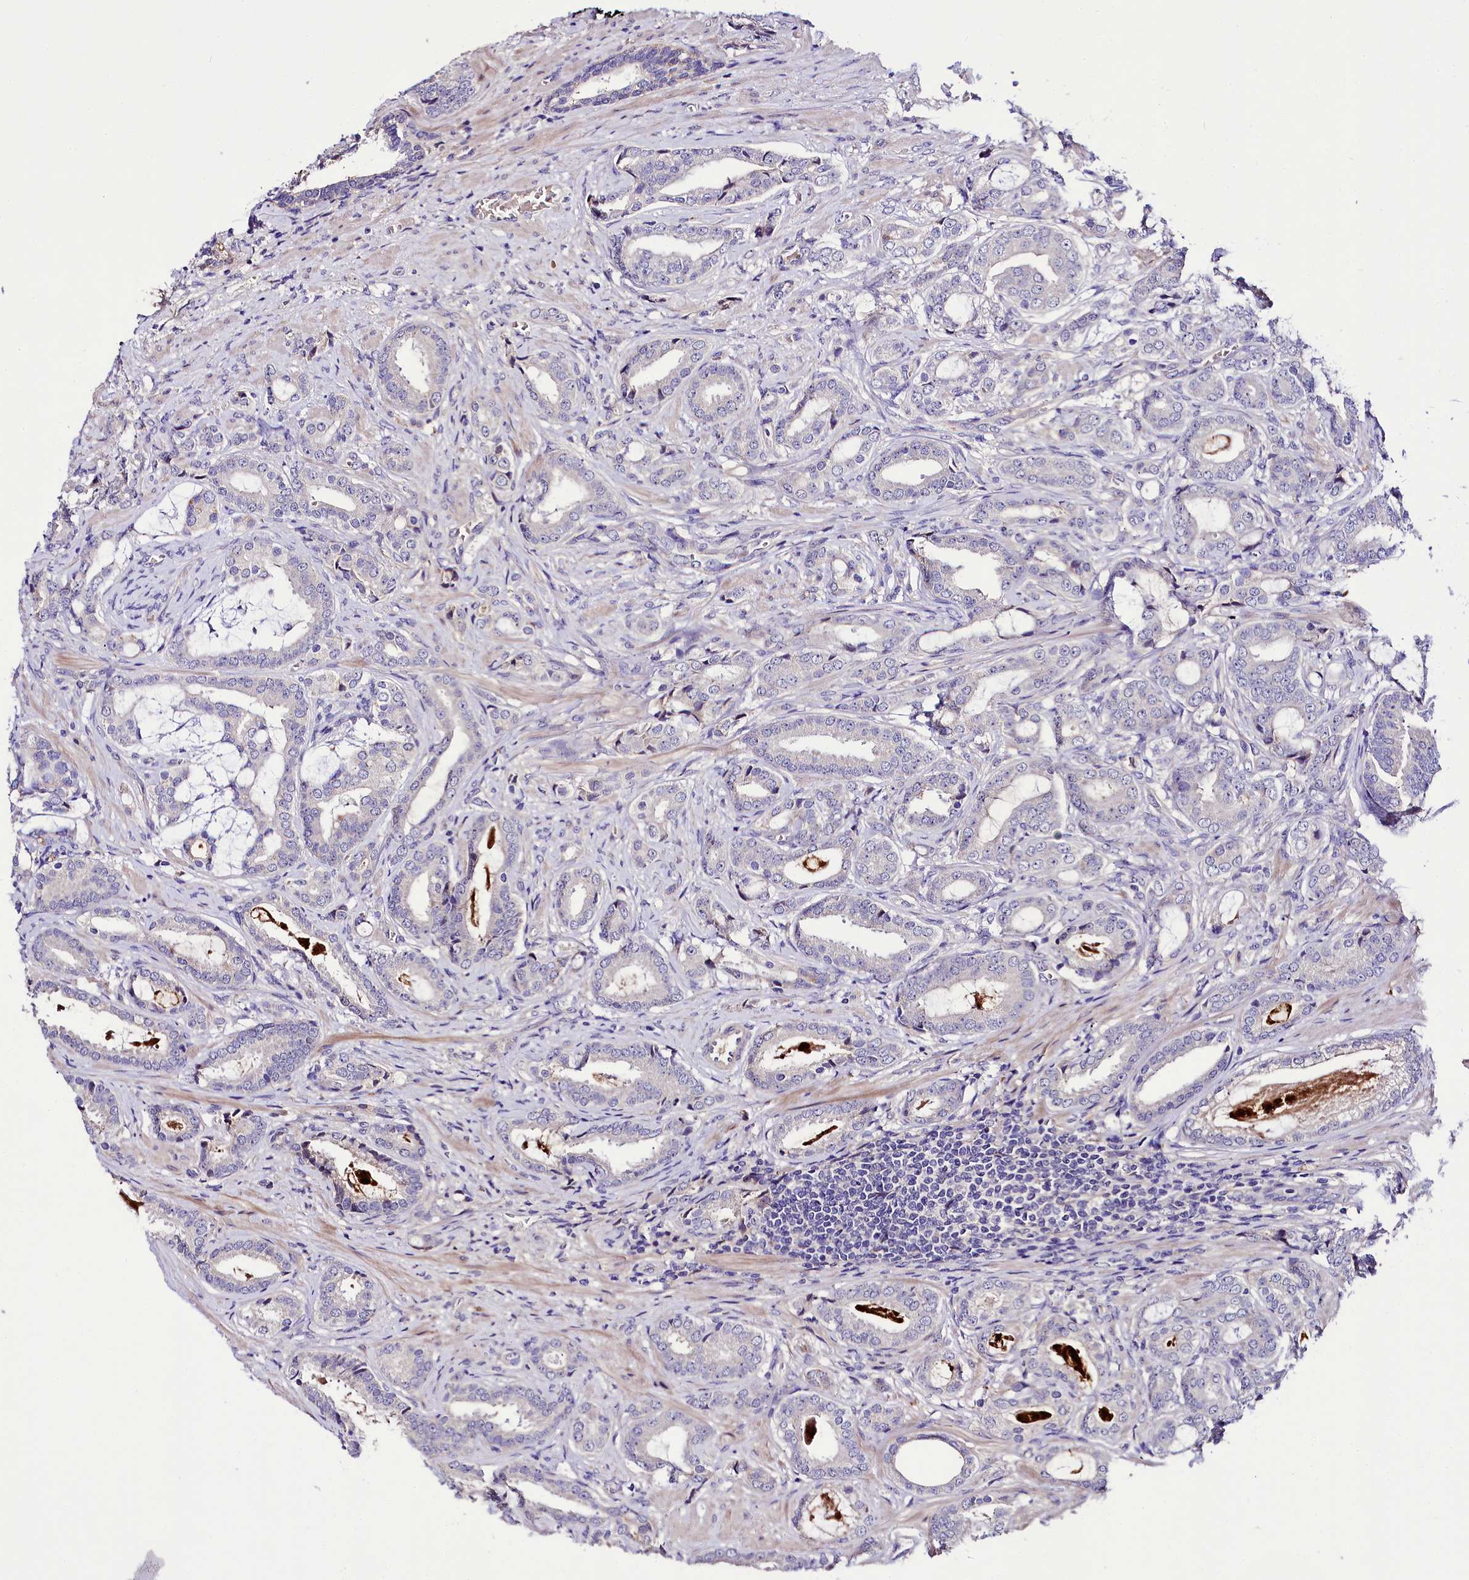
{"staining": {"intensity": "negative", "quantity": "none", "location": "none"}, "tissue": "prostate cancer", "cell_type": "Tumor cells", "image_type": "cancer", "snomed": [{"axis": "morphology", "description": "Adenocarcinoma, High grade"}, {"axis": "topography", "description": "Prostate"}], "caption": "High power microscopy image of an immunohistochemistry (IHC) photomicrograph of high-grade adenocarcinoma (prostate), revealing no significant expression in tumor cells.", "gene": "PPP1R32", "patient": {"sex": "male", "age": 60}}